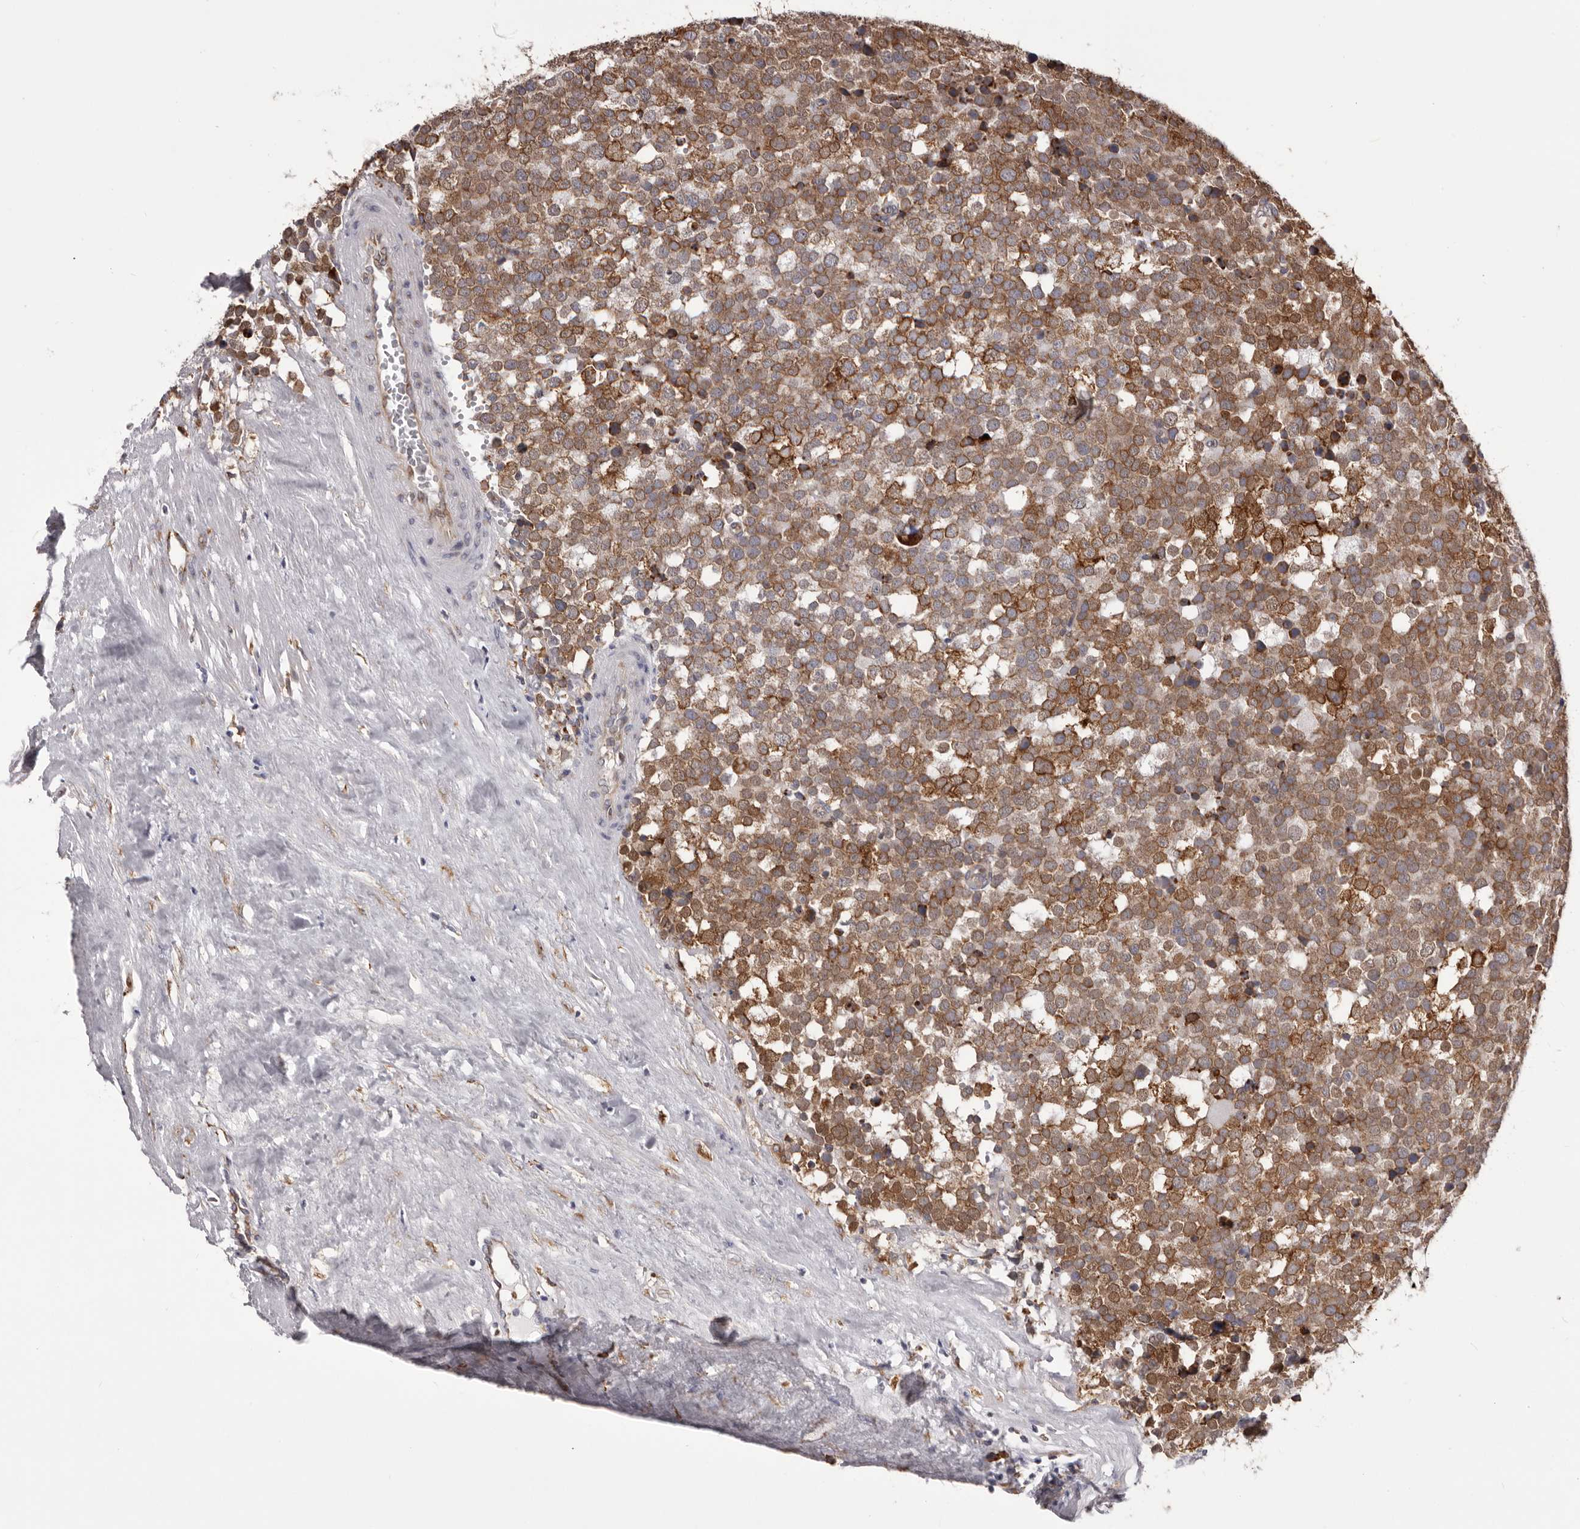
{"staining": {"intensity": "moderate", "quantity": ">75%", "location": "cytoplasmic/membranous"}, "tissue": "testis cancer", "cell_type": "Tumor cells", "image_type": "cancer", "snomed": [{"axis": "morphology", "description": "Seminoma, NOS"}, {"axis": "topography", "description": "Testis"}], "caption": "A histopathology image of human seminoma (testis) stained for a protein reveals moderate cytoplasmic/membranous brown staining in tumor cells. The staining was performed using DAB to visualize the protein expression in brown, while the nuclei were stained in blue with hematoxylin (Magnification: 20x).", "gene": "QRSL1", "patient": {"sex": "male", "age": 71}}